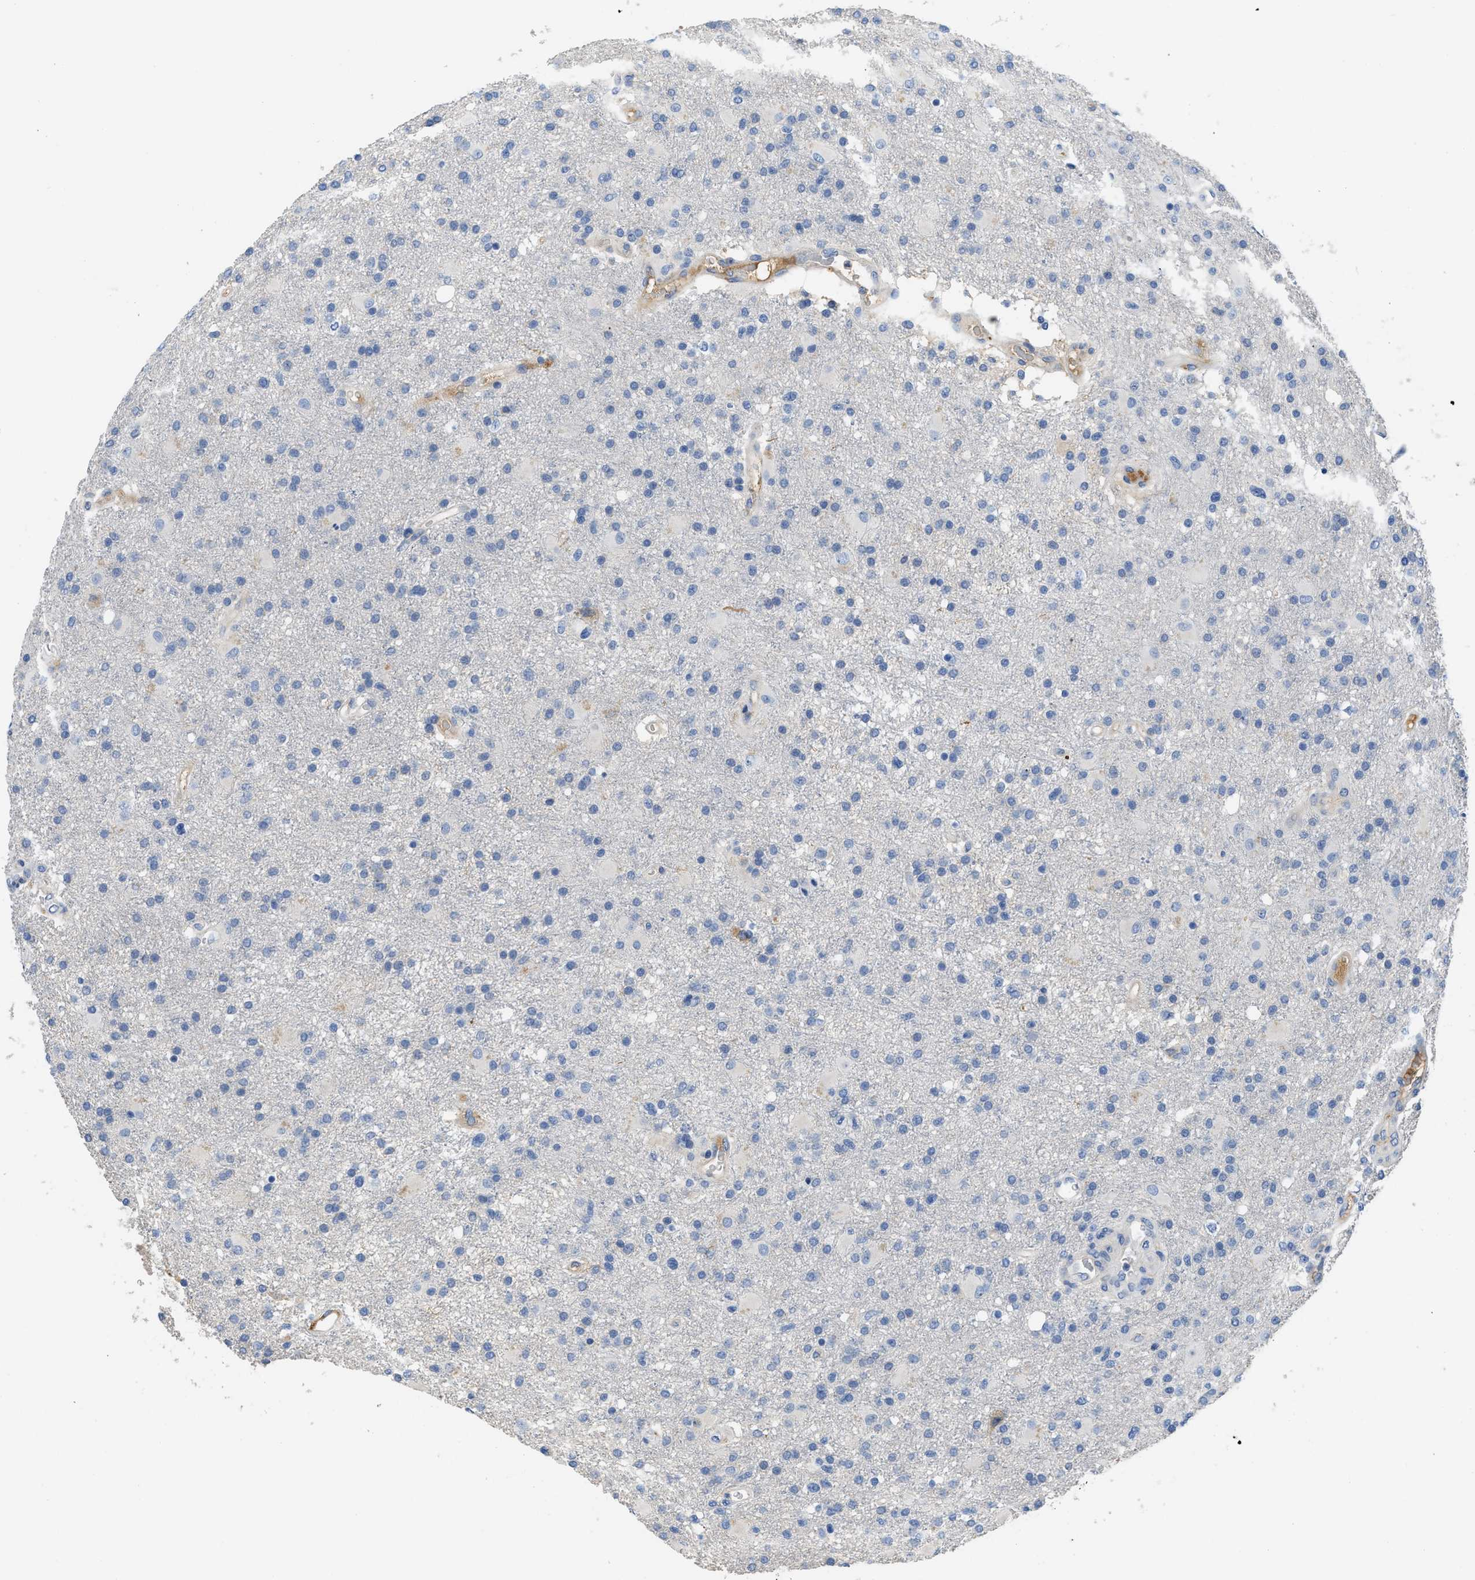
{"staining": {"intensity": "negative", "quantity": "none", "location": "none"}, "tissue": "glioma", "cell_type": "Tumor cells", "image_type": "cancer", "snomed": [{"axis": "morphology", "description": "Glioma, malignant, High grade"}, {"axis": "topography", "description": "Brain"}], "caption": "The immunohistochemistry photomicrograph has no significant positivity in tumor cells of glioma tissue. (DAB immunohistochemistry (IHC) visualized using brightfield microscopy, high magnification).", "gene": "C1S", "patient": {"sex": "male", "age": 72}}